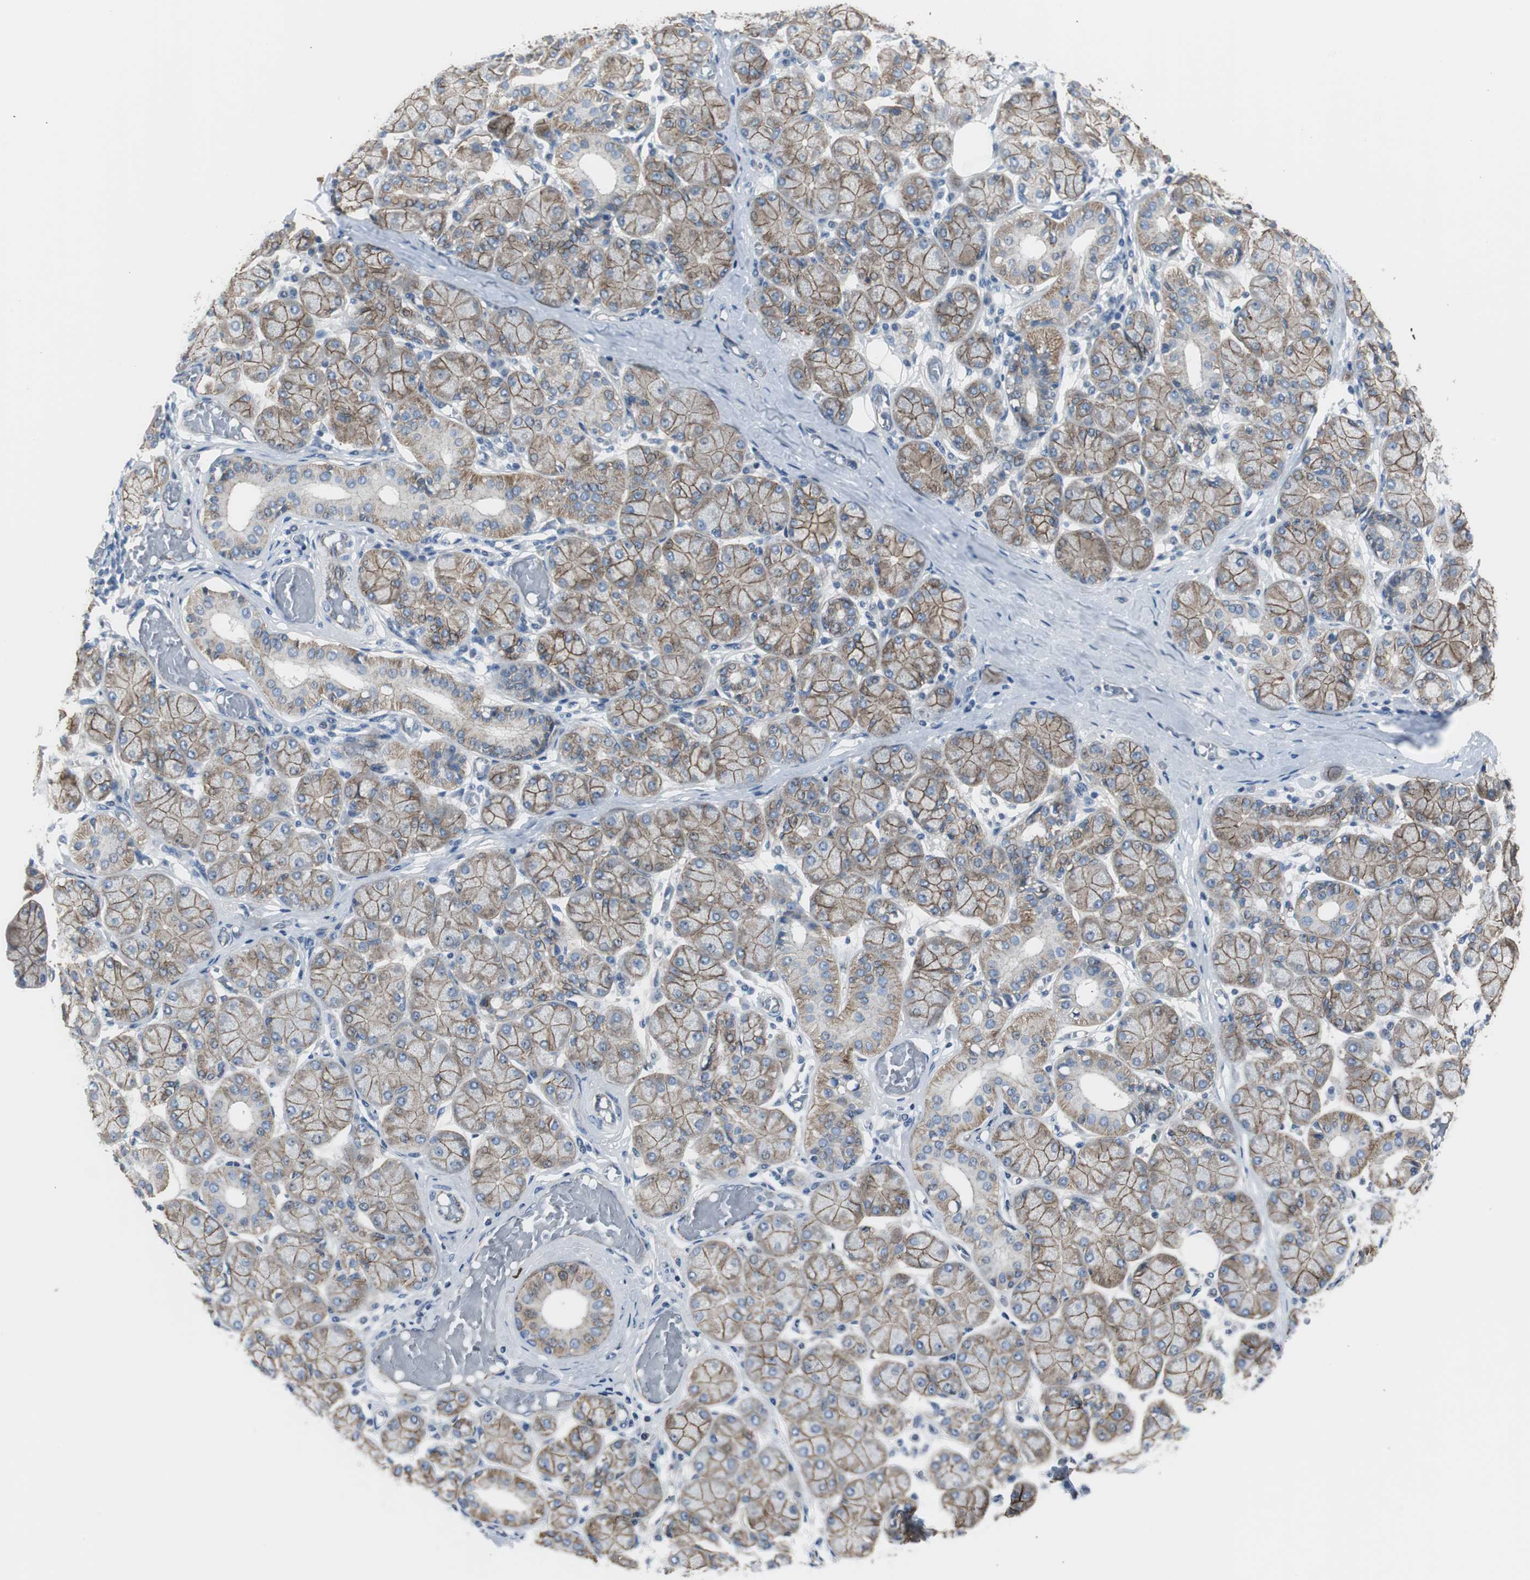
{"staining": {"intensity": "moderate", "quantity": ">75%", "location": "cytoplasmic/membranous"}, "tissue": "salivary gland", "cell_type": "Glandular cells", "image_type": "normal", "snomed": [{"axis": "morphology", "description": "Normal tissue, NOS"}, {"axis": "topography", "description": "Salivary gland"}], "caption": "A medium amount of moderate cytoplasmic/membranous positivity is present in approximately >75% of glandular cells in normal salivary gland.", "gene": "STXBP4", "patient": {"sex": "female", "age": 24}}